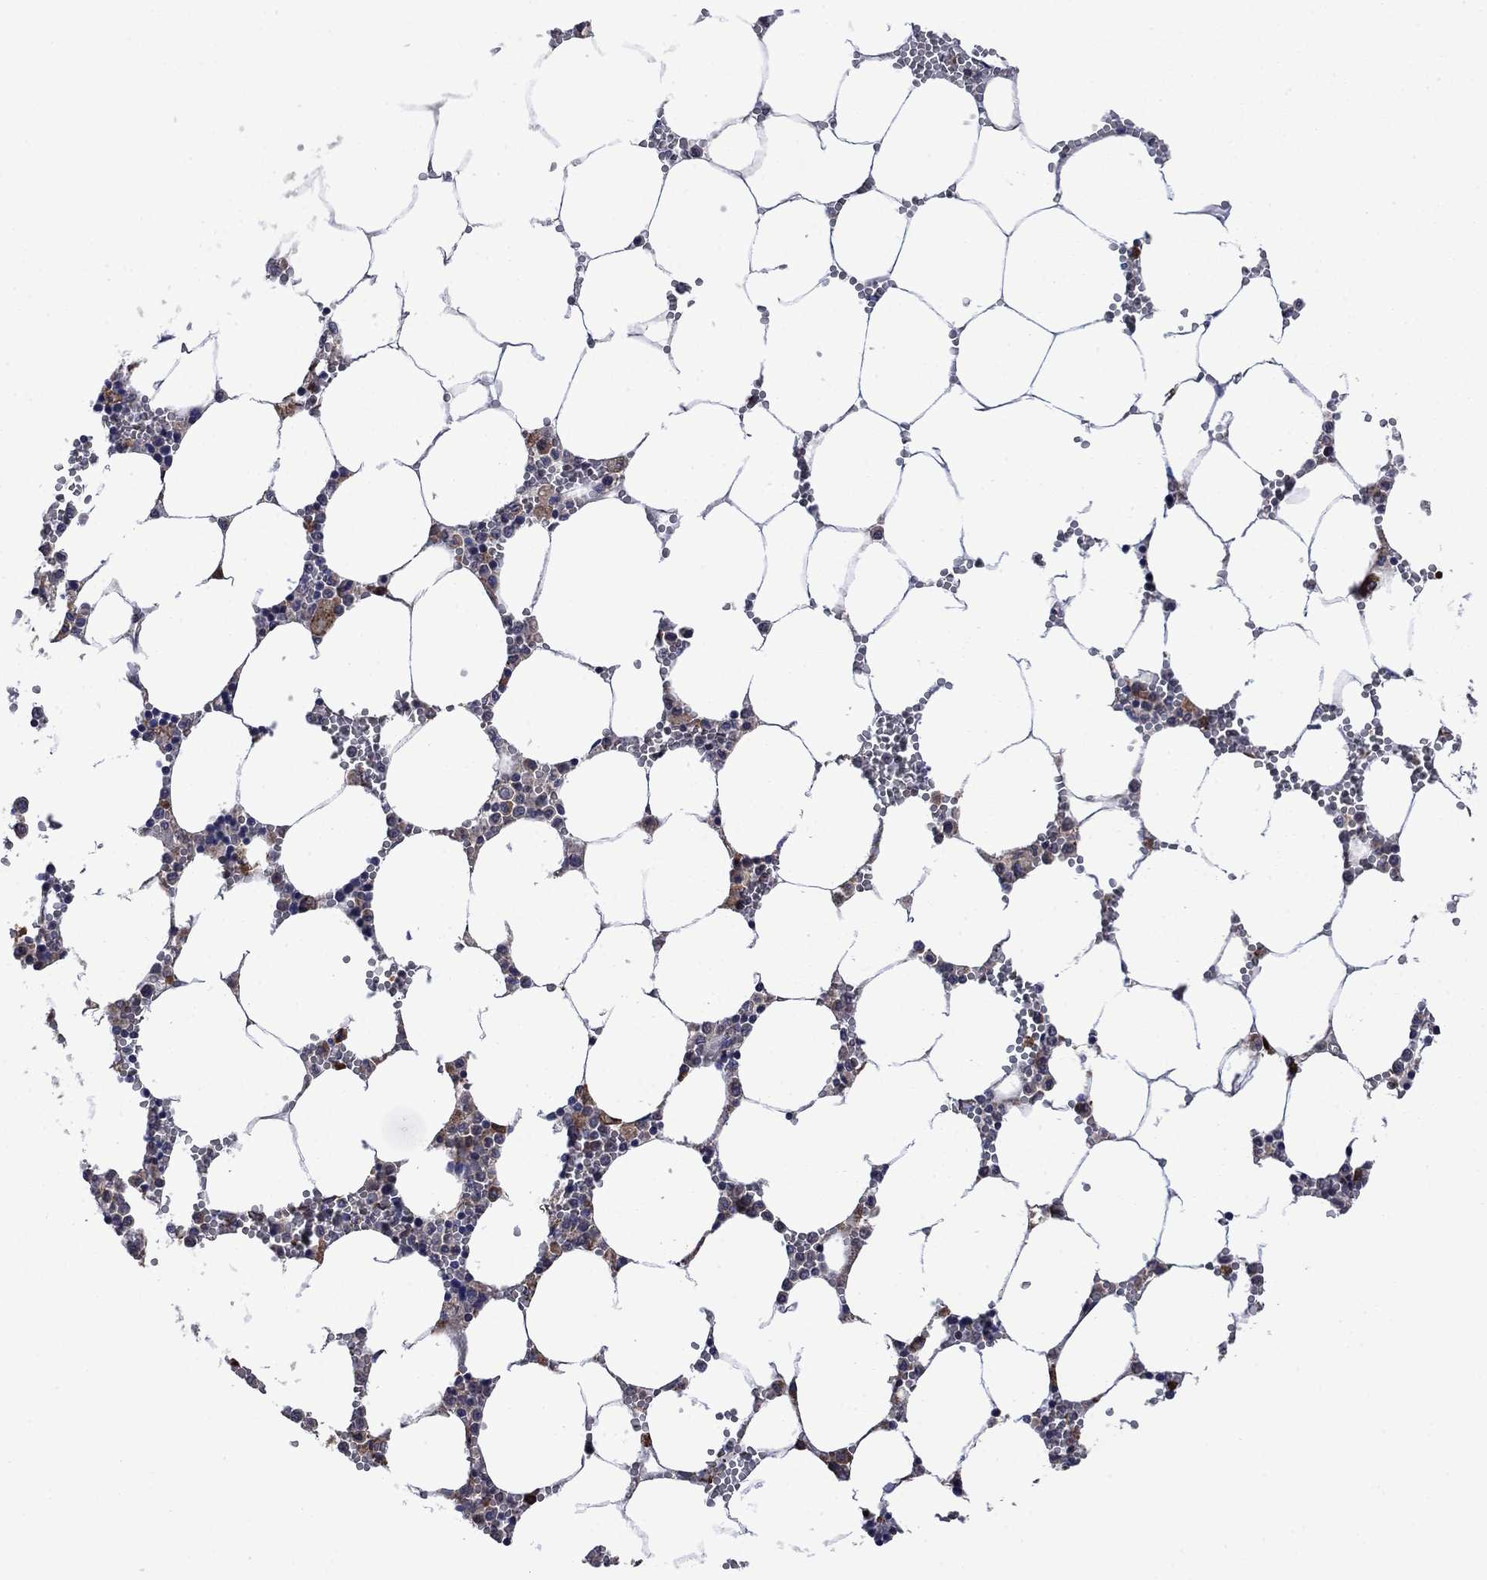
{"staining": {"intensity": "moderate", "quantity": "<25%", "location": "cytoplasmic/membranous"}, "tissue": "bone marrow", "cell_type": "Hematopoietic cells", "image_type": "normal", "snomed": [{"axis": "morphology", "description": "Normal tissue, NOS"}, {"axis": "topography", "description": "Bone marrow"}], "caption": "Brown immunohistochemical staining in benign bone marrow reveals moderate cytoplasmic/membranous staining in about <25% of hematopoietic cells. The protein of interest is stained brown, and the nuclei are stained in blue (DAB IHC with brightfield microscopy, high magnification).", "gene": "FURIN", "patient": {"sex": "female", "age": 64}}